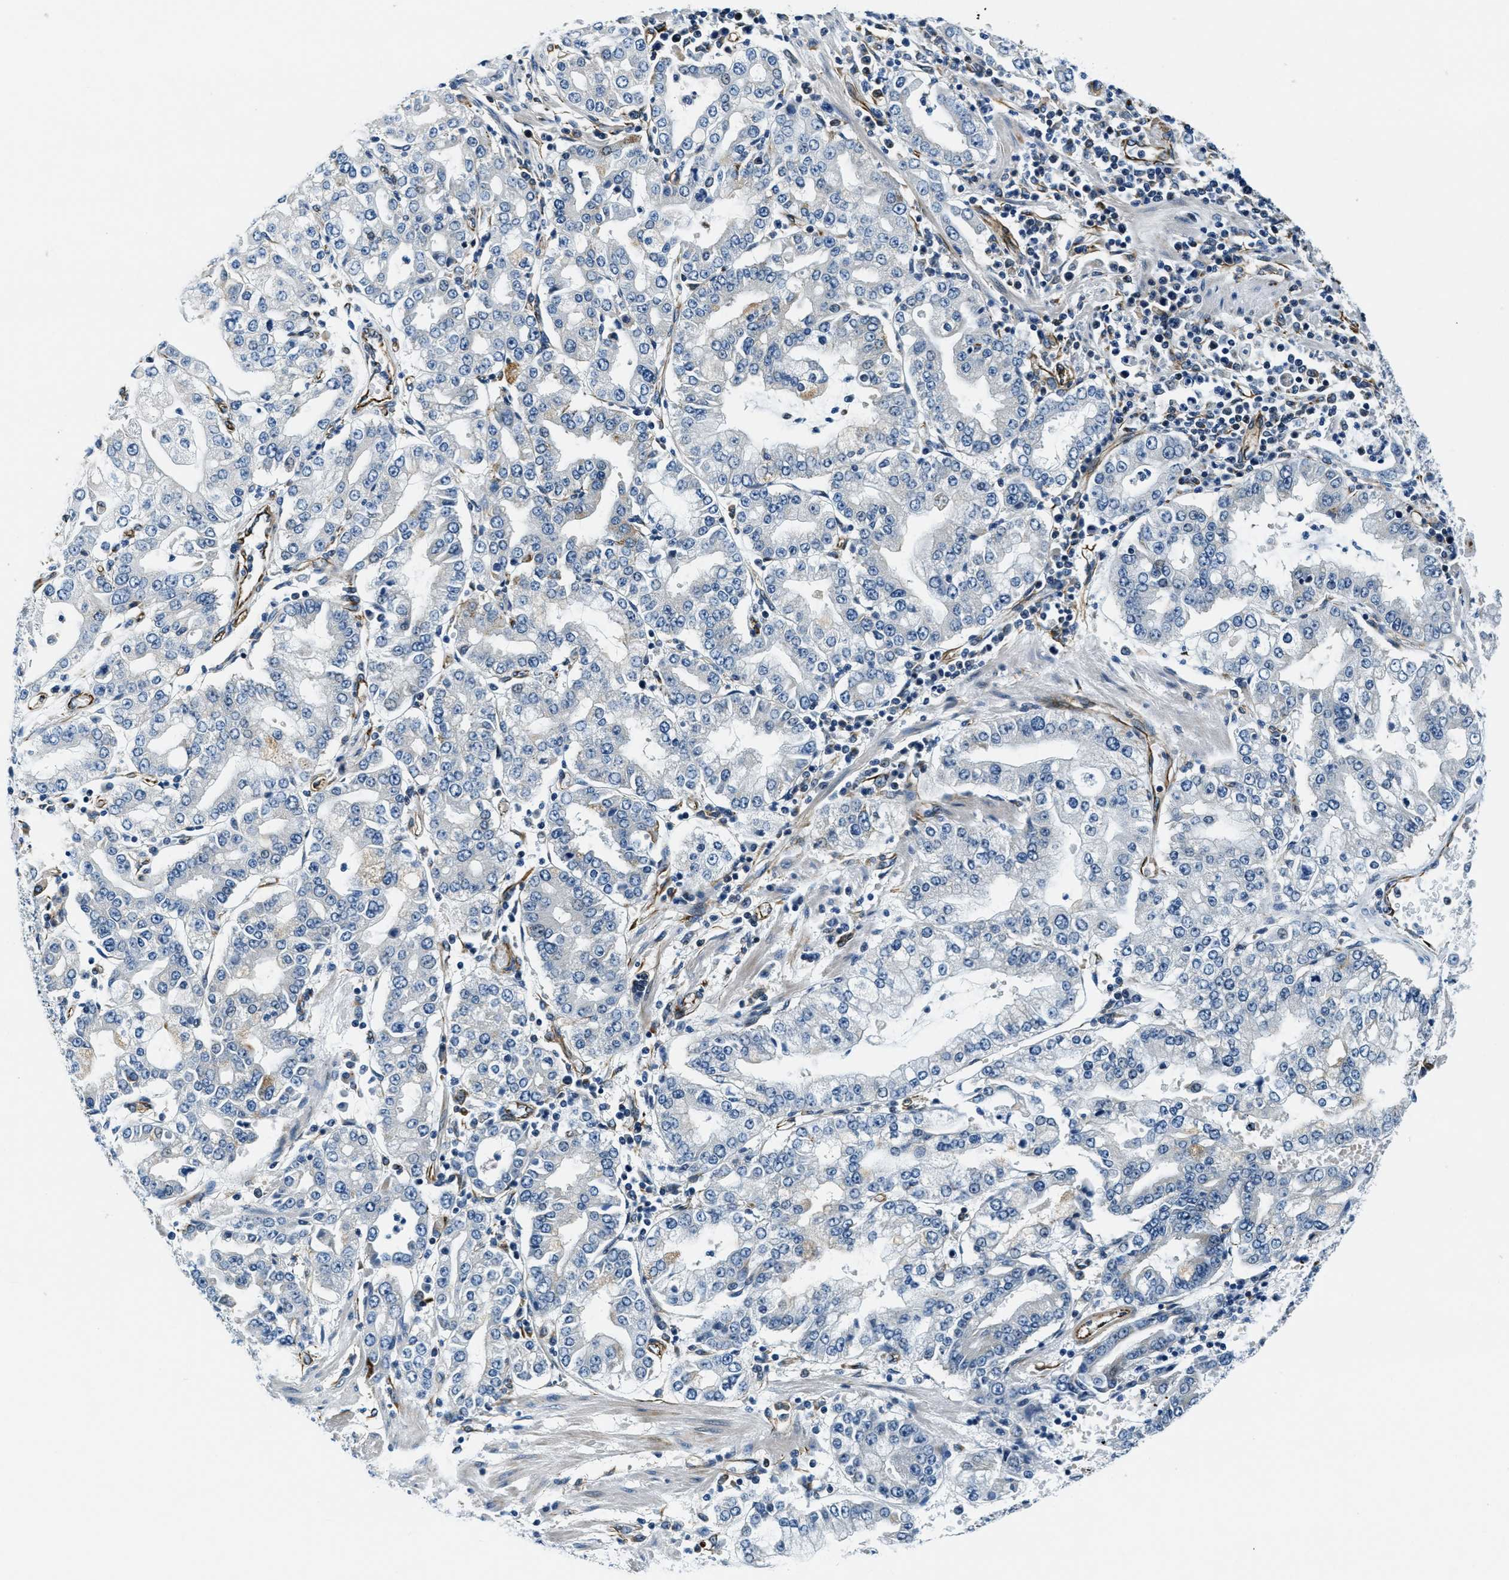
{"staining": {"intensity": "negative", "quantity": "none", "location": "none"}, "tissue": "stomach cancer", "cell_type": "Tumor cells", "image_type": "cancer", "snomed": [{"axis": "morphology", "description": "Adenocarcinoma, NOS"}, {"axis": "topography", "description": "Stomach"}], "caption": "The IHC photomicrograph has no significant positivity in tumor cells of stomach adenocarcinoma tissue.", "gene": "GNS", "patient": {"sex": "male", "age": 76}}